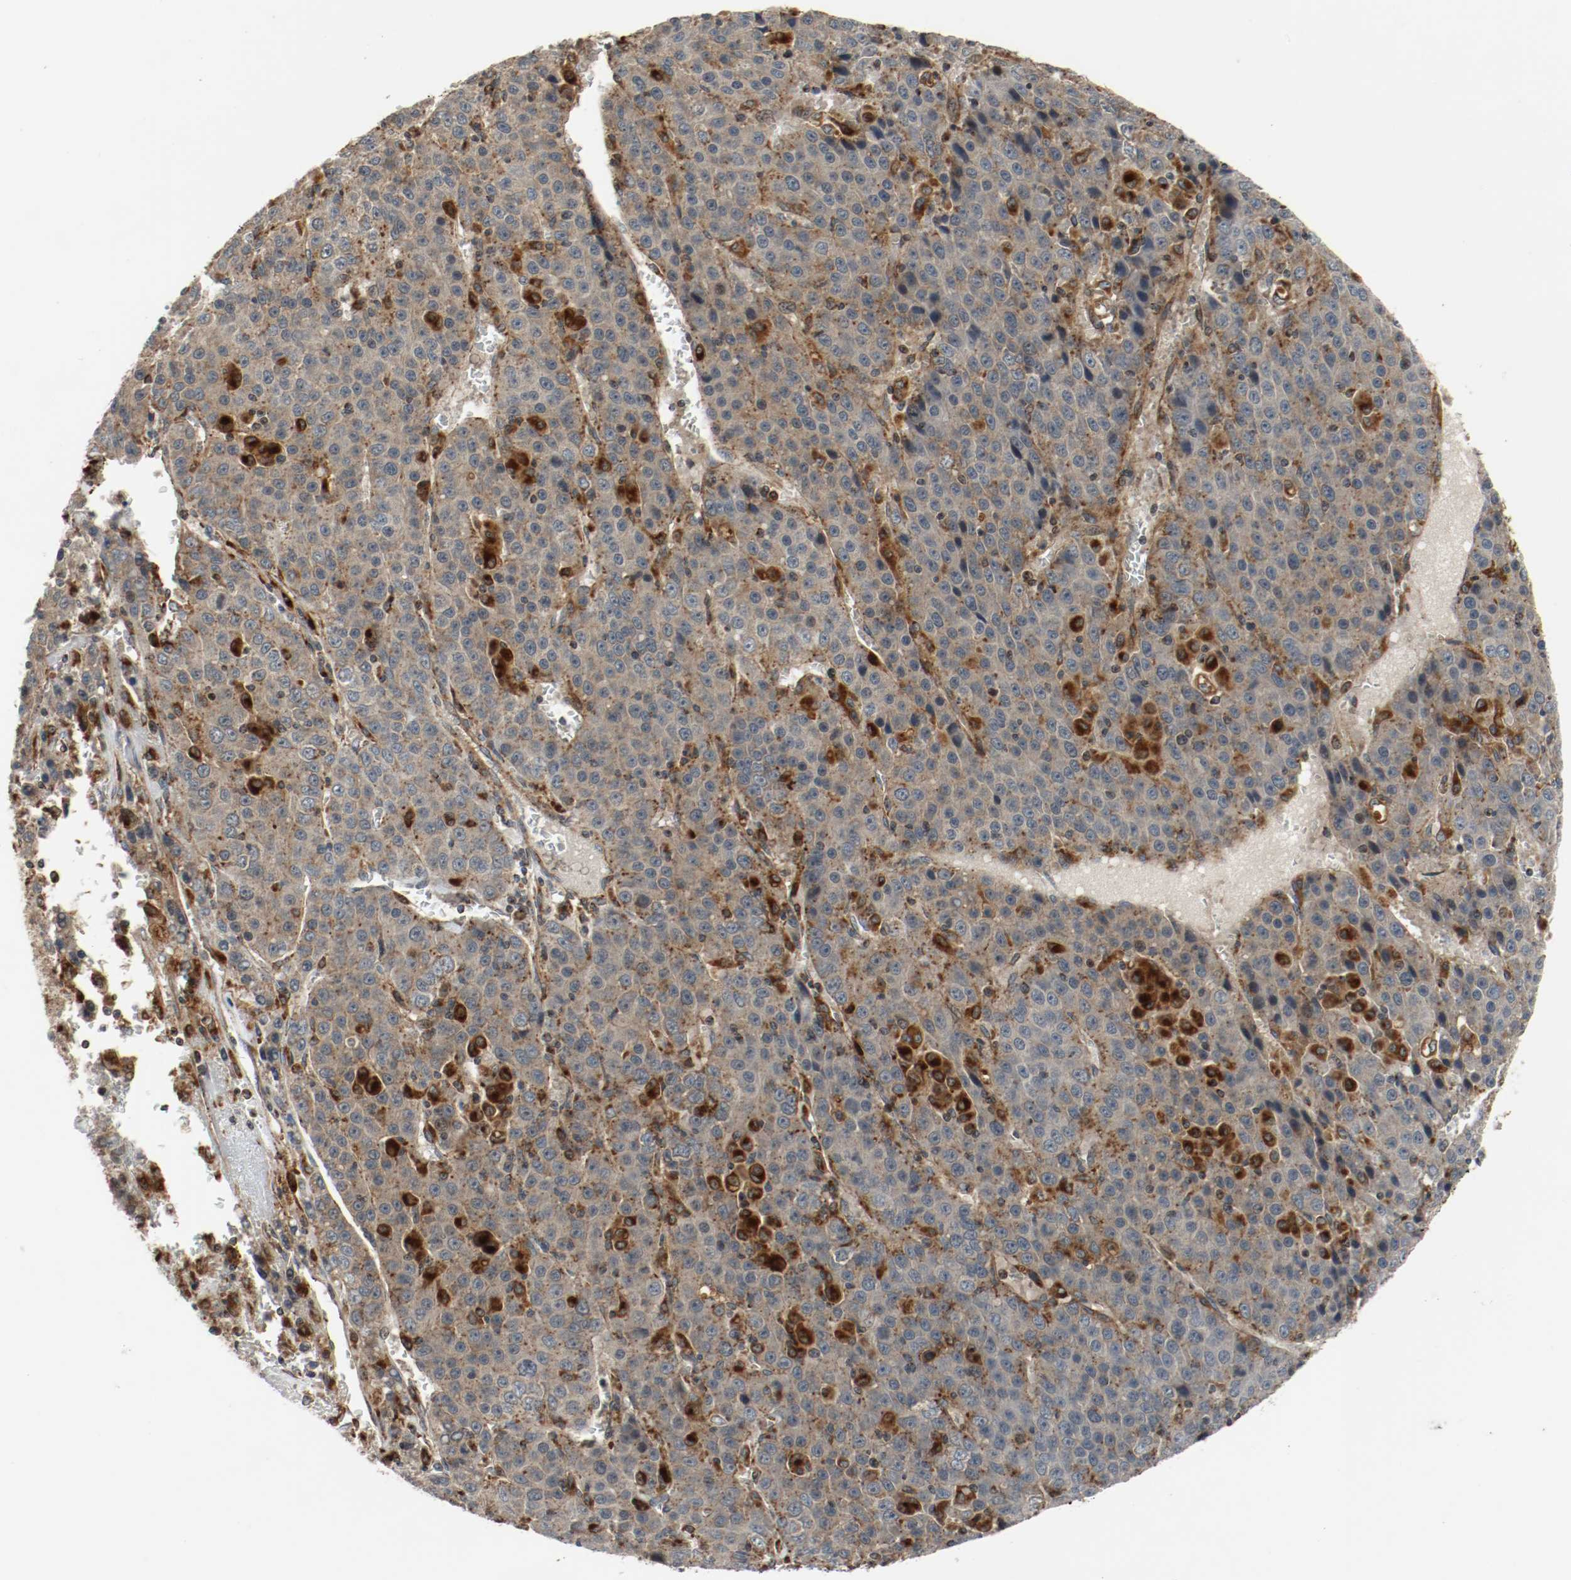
{"staining": {"intensity": "moderate", "quantity": ">75%", "location": "cytoplasmic/membranous"}, "tissue": "liver cancer", "cell_type": "Tumor cells", "image_type": "cancer", "snomed": [{"axis": "morphology", "description": "Carcinoma, Hepatocellular, NOS"}, {"axis": "topography", "description": "Liver"}], "caption": "A histopathology image of human liver cancer (hepatocellular carcinoma) stained for a protein displays moderate cytoplasmic/membranous brown staining in tumor cells.", "gene": "LAMP2", "patient": {"sex": "female", "age": 53}}